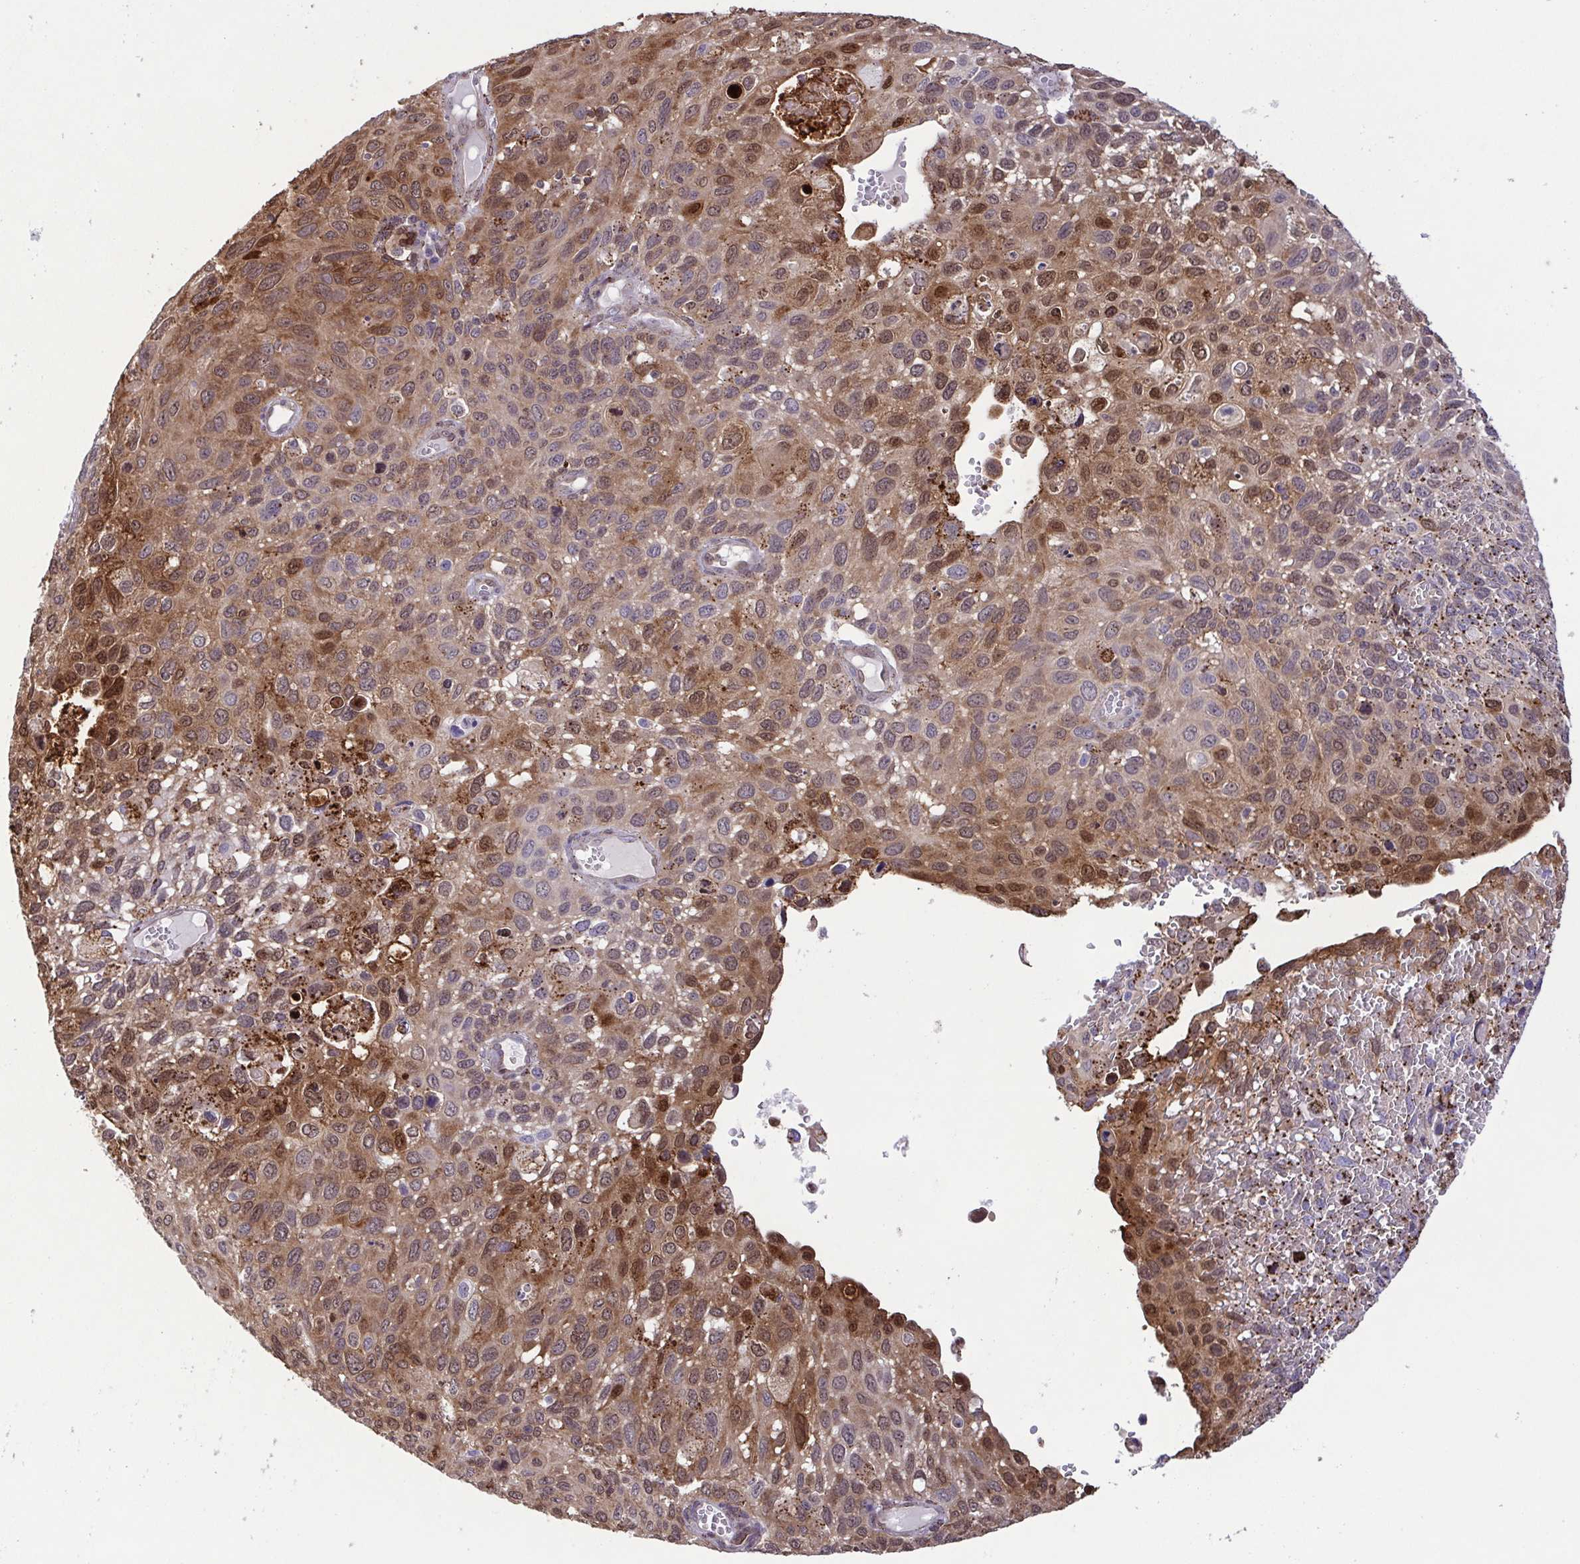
{"staining": {"intensity": "moderate", "quantity": ">75%", "location": "cytoplasmic/membranous,nuclear"}, "tissue": "cervical cancer", "cell_type": "Tumor cells", "image_type": "cancer", "snomed": [{"axis": "morphology", "description": "Squamous cell carcinoma, NOS"}, {"axis": "topography", "description": "Cervix"}], "caption": "The micrograph exhibits immunohistochemical staining of cervical squamous cell carcinoma. There is moderate cytoplasmic/membranous and nuclear staining is present in approximately >75% of tumor cells.", "gene": "CHMP1B", "patient": {"sex": "female", "age": 70}}